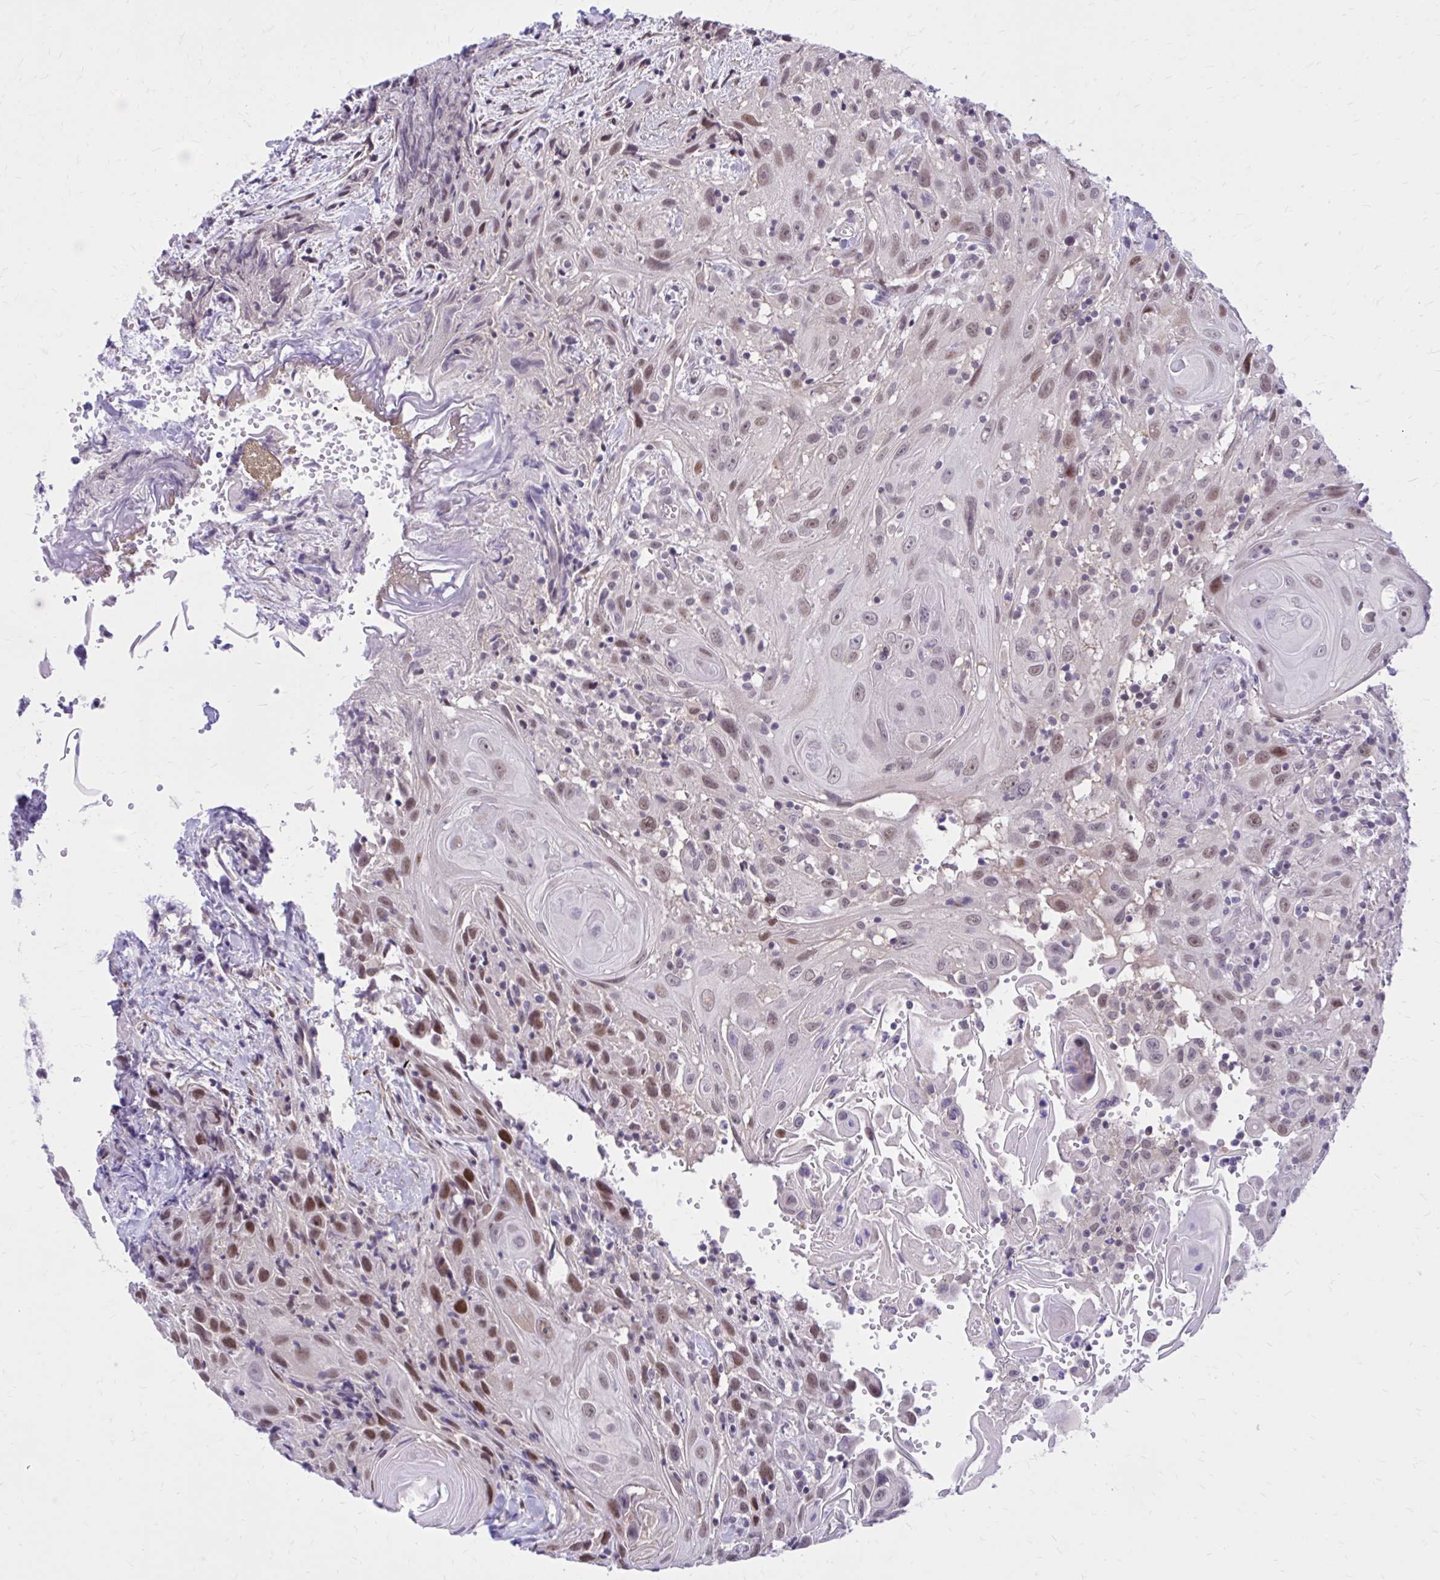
{"staining": {"intensity": "moderate", "quantity": "25%-75%", "location": "nuclear"}, "tissue": "head and neck cancer", "cell_type": "Tumor cells", "image_type": "cancer", "snomed": [{"axis": "morphology", "description": "Squamous cell carcinoma, NOS"}, {"axis": "topography", "description": "Head-Neck"}], "caption": "Protein staining of head and neck cancer tissue exhibits moderate nuclear expression in approximately 25%-75% of tumor cells.", "gene": "ZBTB25", "patient": {"sex": "female", "age": 95}}